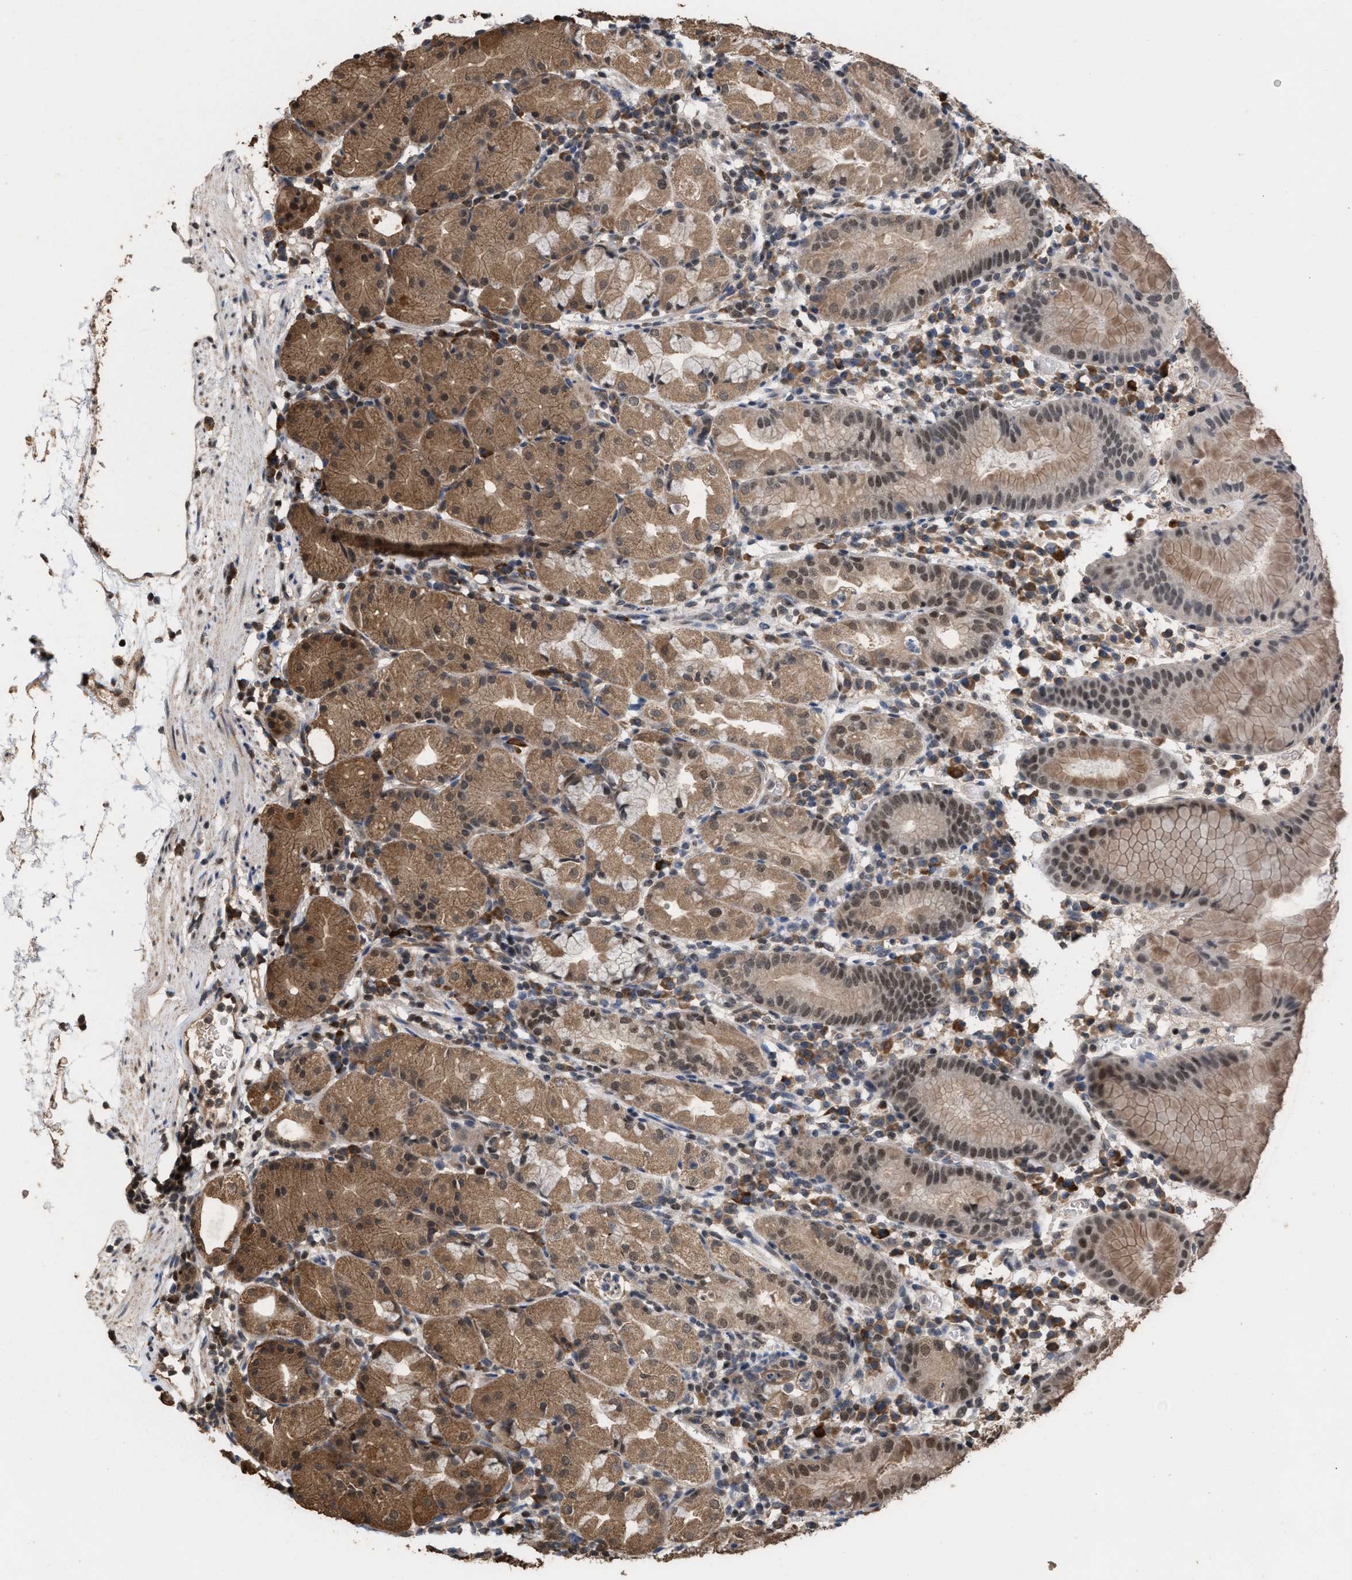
{"staining": {"intensity": "moderate", "quantity": ">75%", "location": "cytoplasmic/membranous,nuclear"}, "tissue": "stomach", "cell_type": "Glandular cells", "image_type": "normal", "snomed": [{"axis": "morphology", "description": "Normal tissue, NOS"}, {"axis": "topography", "description": "Stomach"}, {"axis": "topography", "description": "Stomach, lower"}], "caption": "An IHC photomicrograph of unremarkable tissue is shown. Protein staining in brown labels moderate cytoplasmic/membranous,nuclear positivity in stomach within glandular cells.", "gene": "C9orf78", "patient": {"sex": "female", "age": 75}}